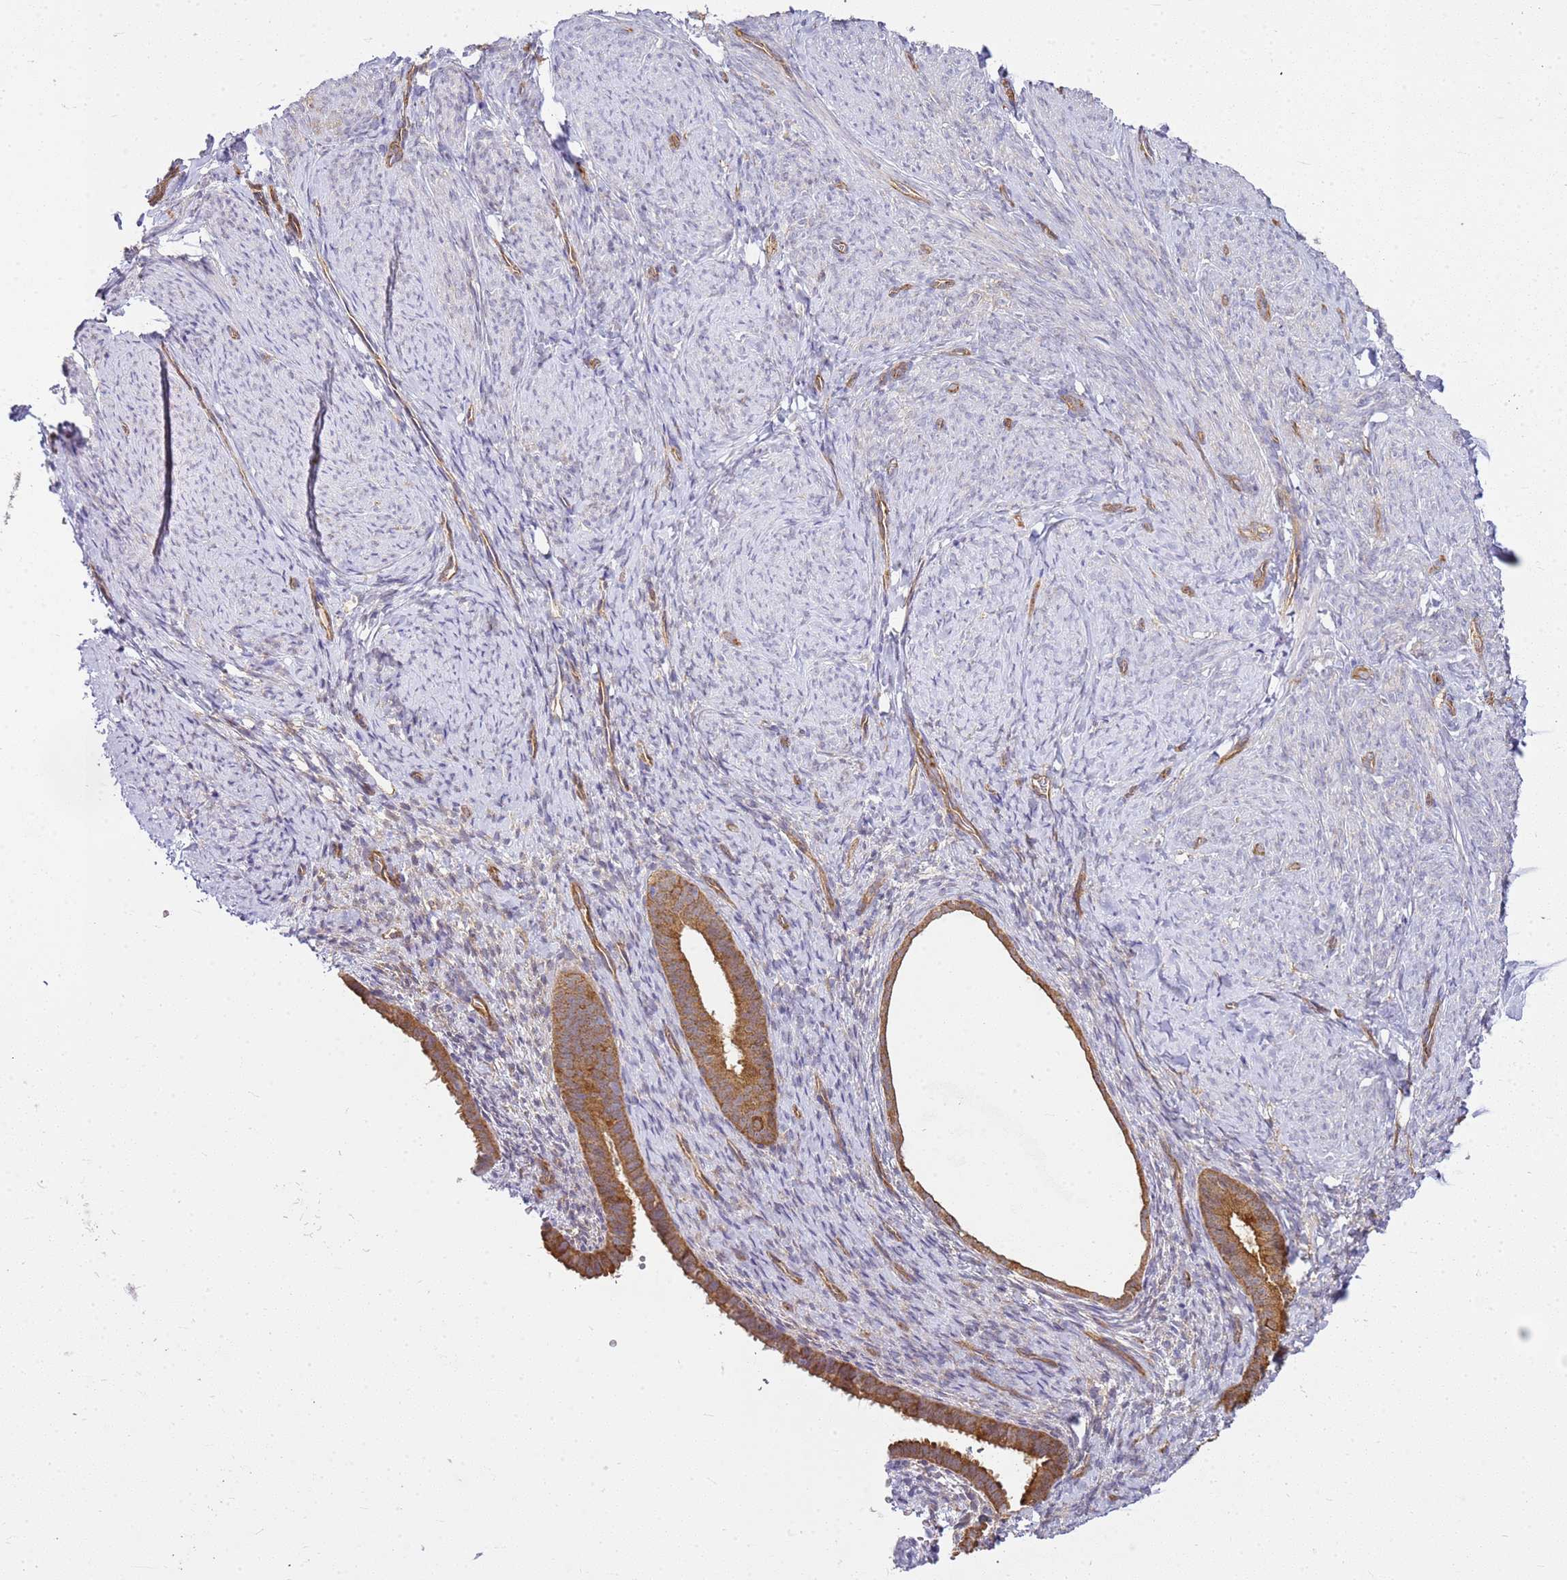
{"staining": {"intensity": "weak", "quantity": ">75%", "location": "cytoplasmic/membranous,nuclear"}, "tissue": "endometrium", "cell_type": "Cells in endometrial stroma", "image_type": "normal", "snomed": [{"axis": "morphology", "description": "Normal tissue, NOS"}, {"axis": "topography", "description": "Endometrium"}], "caption": "Protein analysis of unremarkable endometrium demonstrates weak cytoplasmic/membranous,nuclear expression in approximately >75% of cells in endometrial stroma. (brown staining indicates protein expression, while blue staining denotes nuclei).", "gene": "YWHAE", "patient": {"sex": "female", "age": 65}}